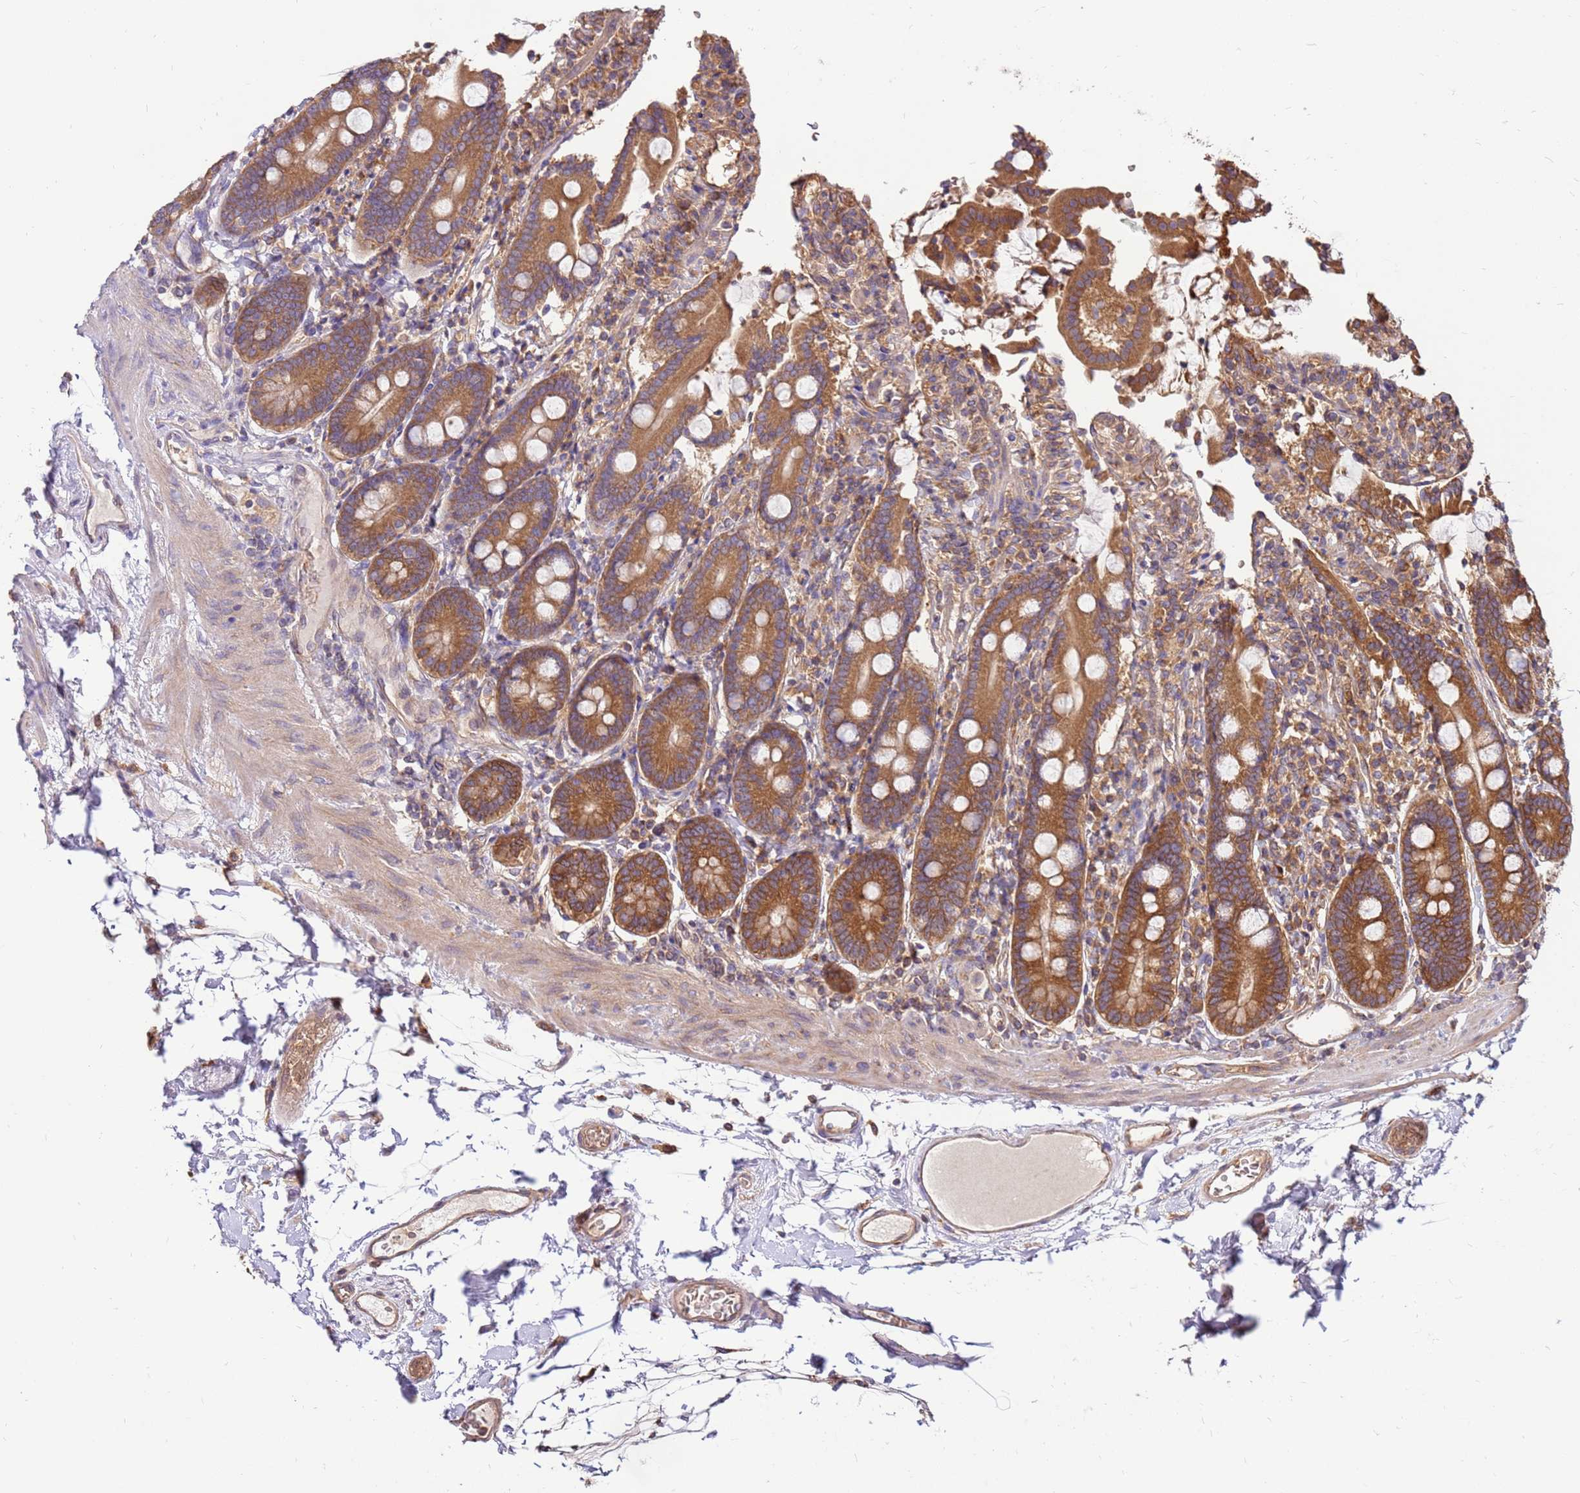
{"staining": {"intensity": "strong", "quantity": ">75%", "location": "cytoplasmic/membranous"}, "tissue": "duodenum", "cell_type": "Glandular cells", "image_type": "normal", "snomed": [{"axis": "morphology", "description": "Normal tissue, NOS"}, {"axis": "topography", "description": "Duodenum"}], "caption": "A brown stain labels strong cytoplasmic/membranous positivity of a protein in glandular cells of normal human duodenum.", "gene": "SLC44A5", "patient": {"sex": "male", "age": 55}}